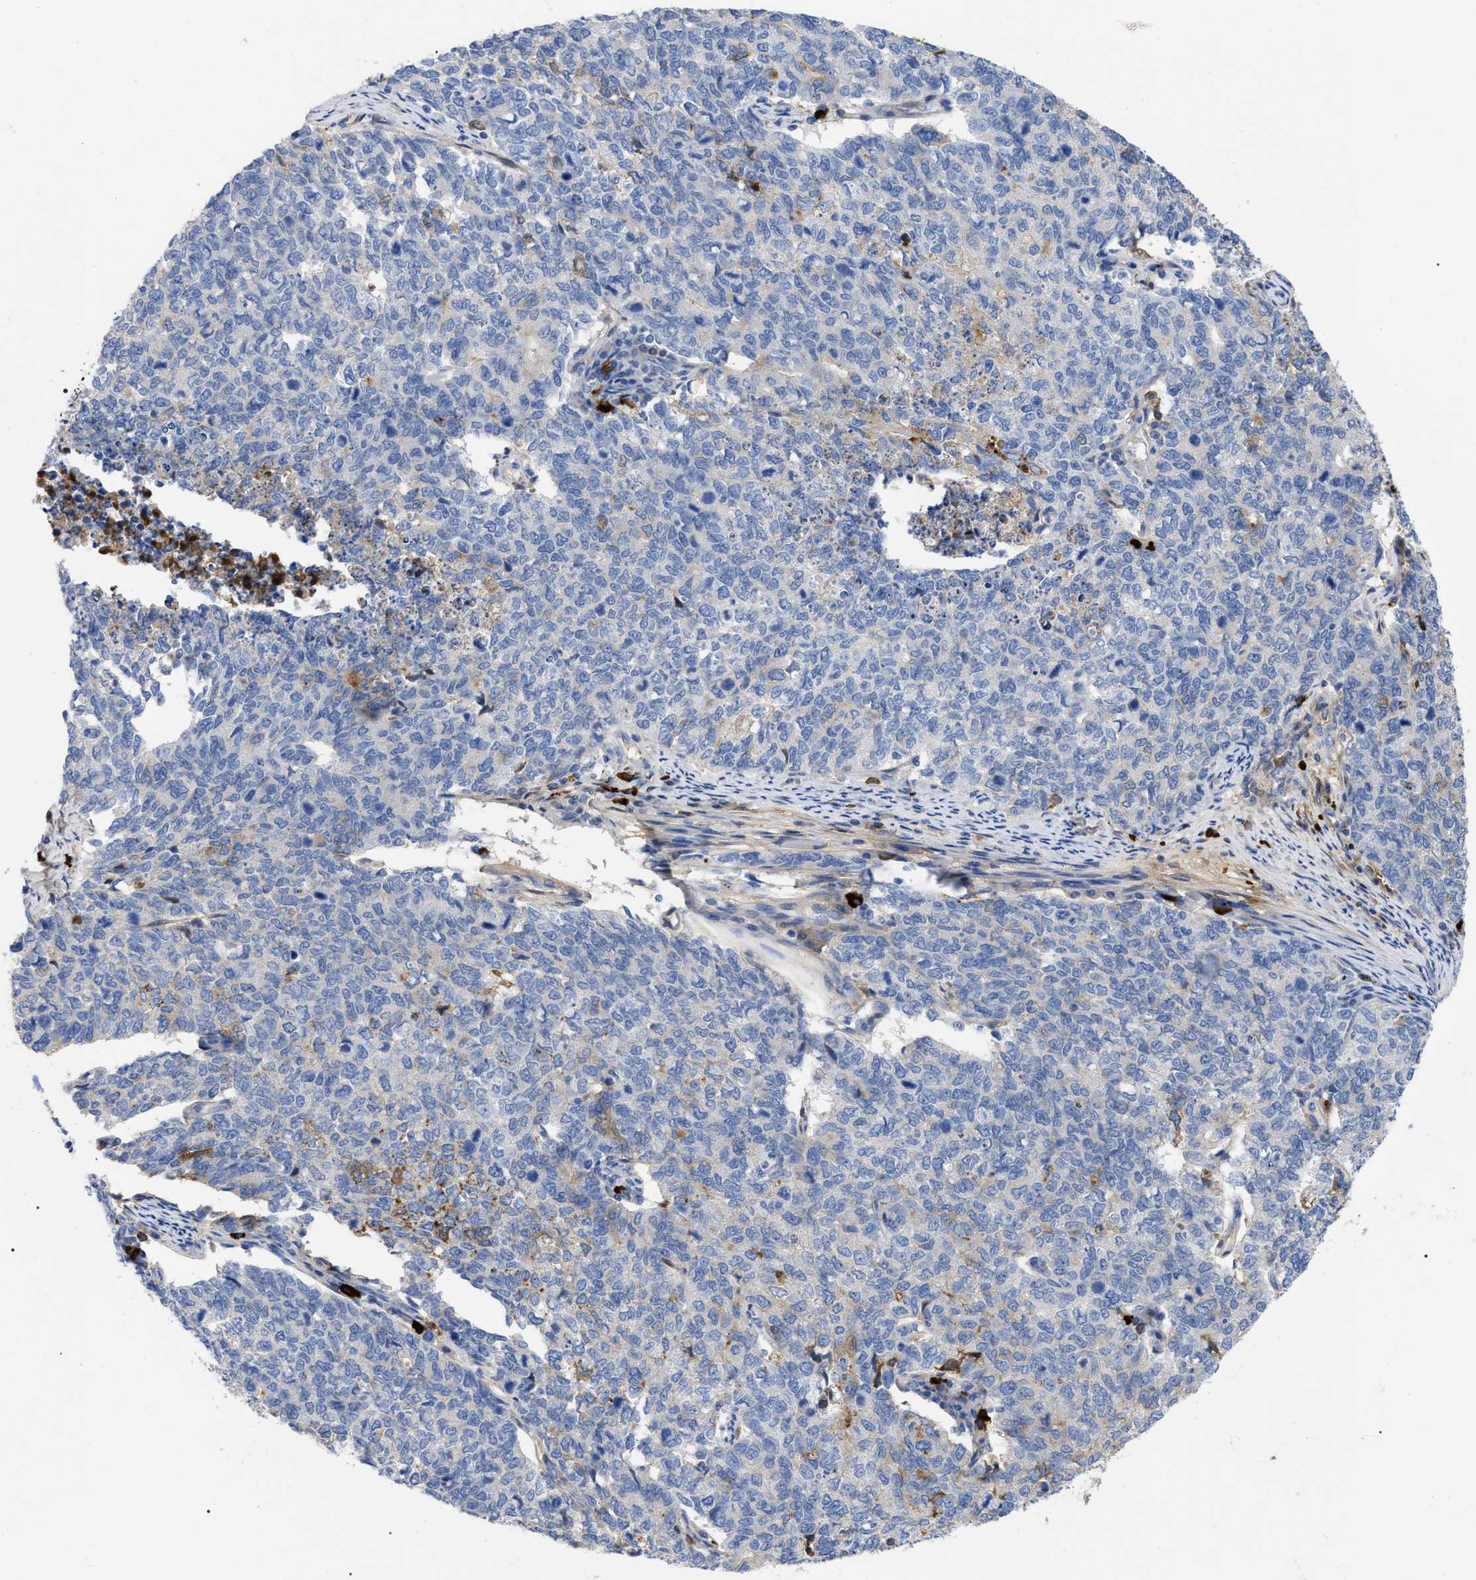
{"staining": {"intensity": "negative", "quantity": "none", "location": "none"}, "tissue": "cervical cancer", "cell_type": "Tumor cells", "image_type": "cancer", "snomed": [{"axis": "morphology", "description": "Squamous cell carcinoma, NOS"}, {"axis": "topography", "description": "Cervix"}], "caption": "Tumor cells show no significant positivity in cervical cancer.", "gene": "IGHV5-51", "patient": {"sex": "female", "age": 63}}